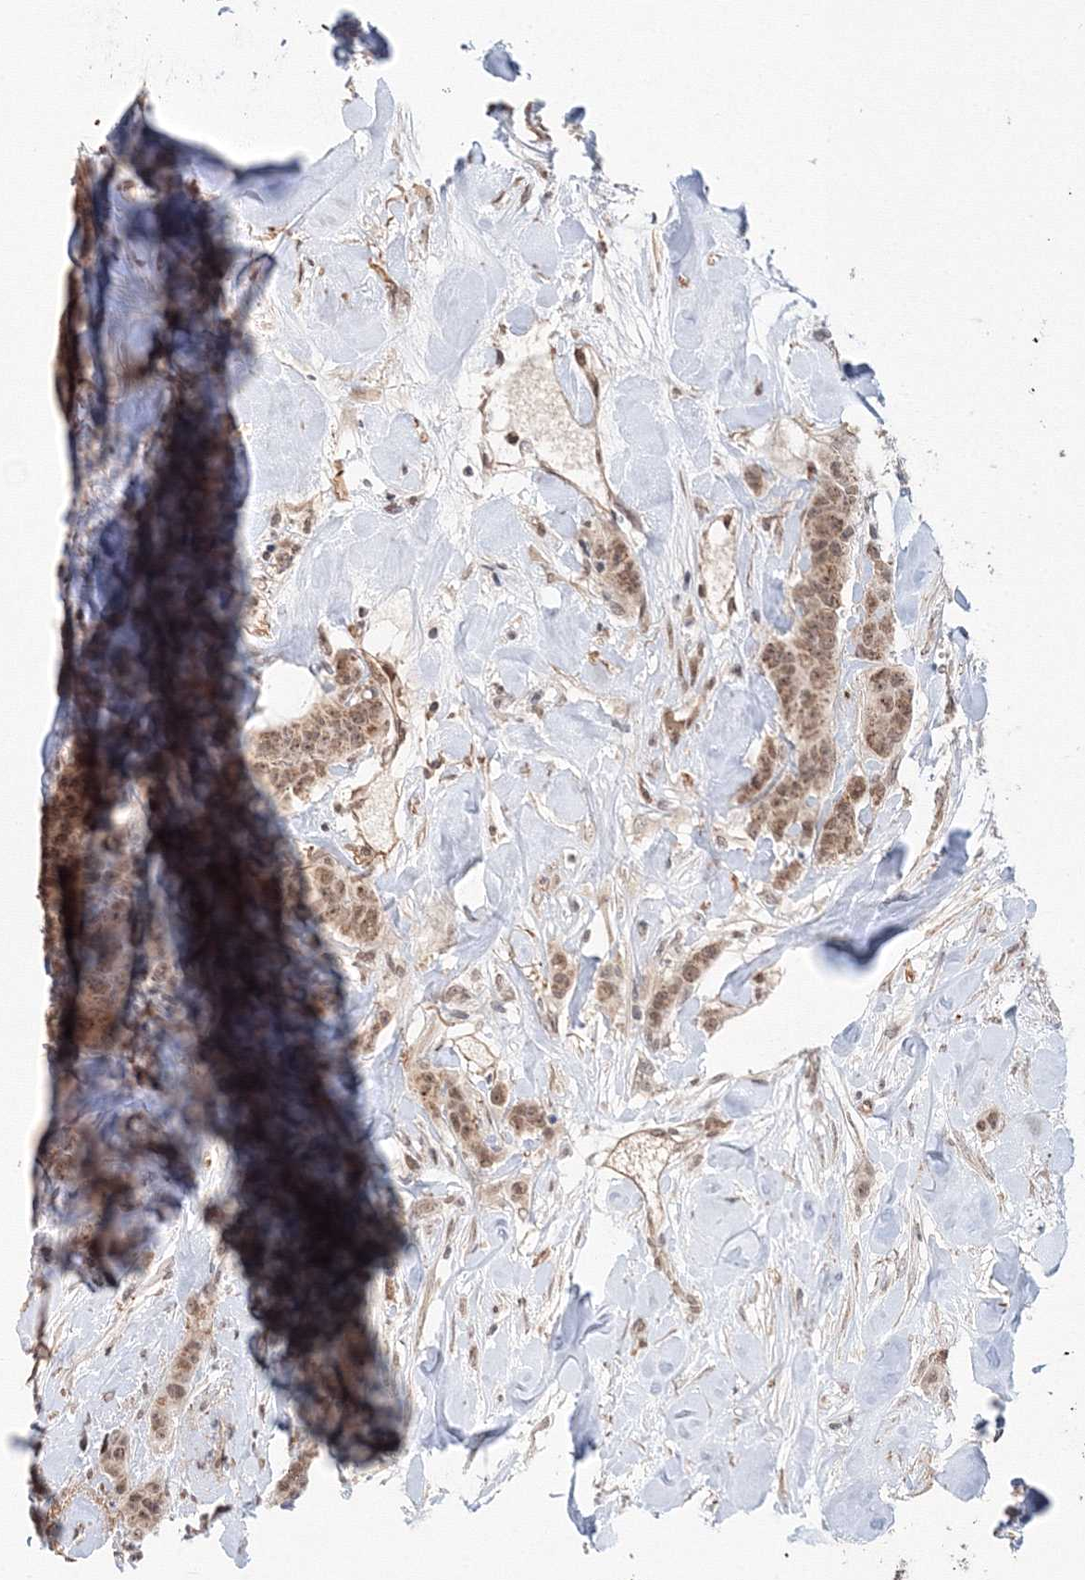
{"staining": {"intensity": "moderate", "quantity": "25%-75%", "location": "nuclear"}, "tissue": "breast cancer", "cell_type": "Tumor cells", "image_type": "cancer", "snomed": [{"axis": "morphology", "description": "Duct carcinoma"}, {"axis": "topography", "description": "Breast"}], "caption": "Protein expression analysis of human breast infiltrating ductal carcinoma reveals moderate nuclear staining in approximately 25%-75% of tumor cells.", "gene": "NOA1", "patient": {"sex": "female", "age": 40}}